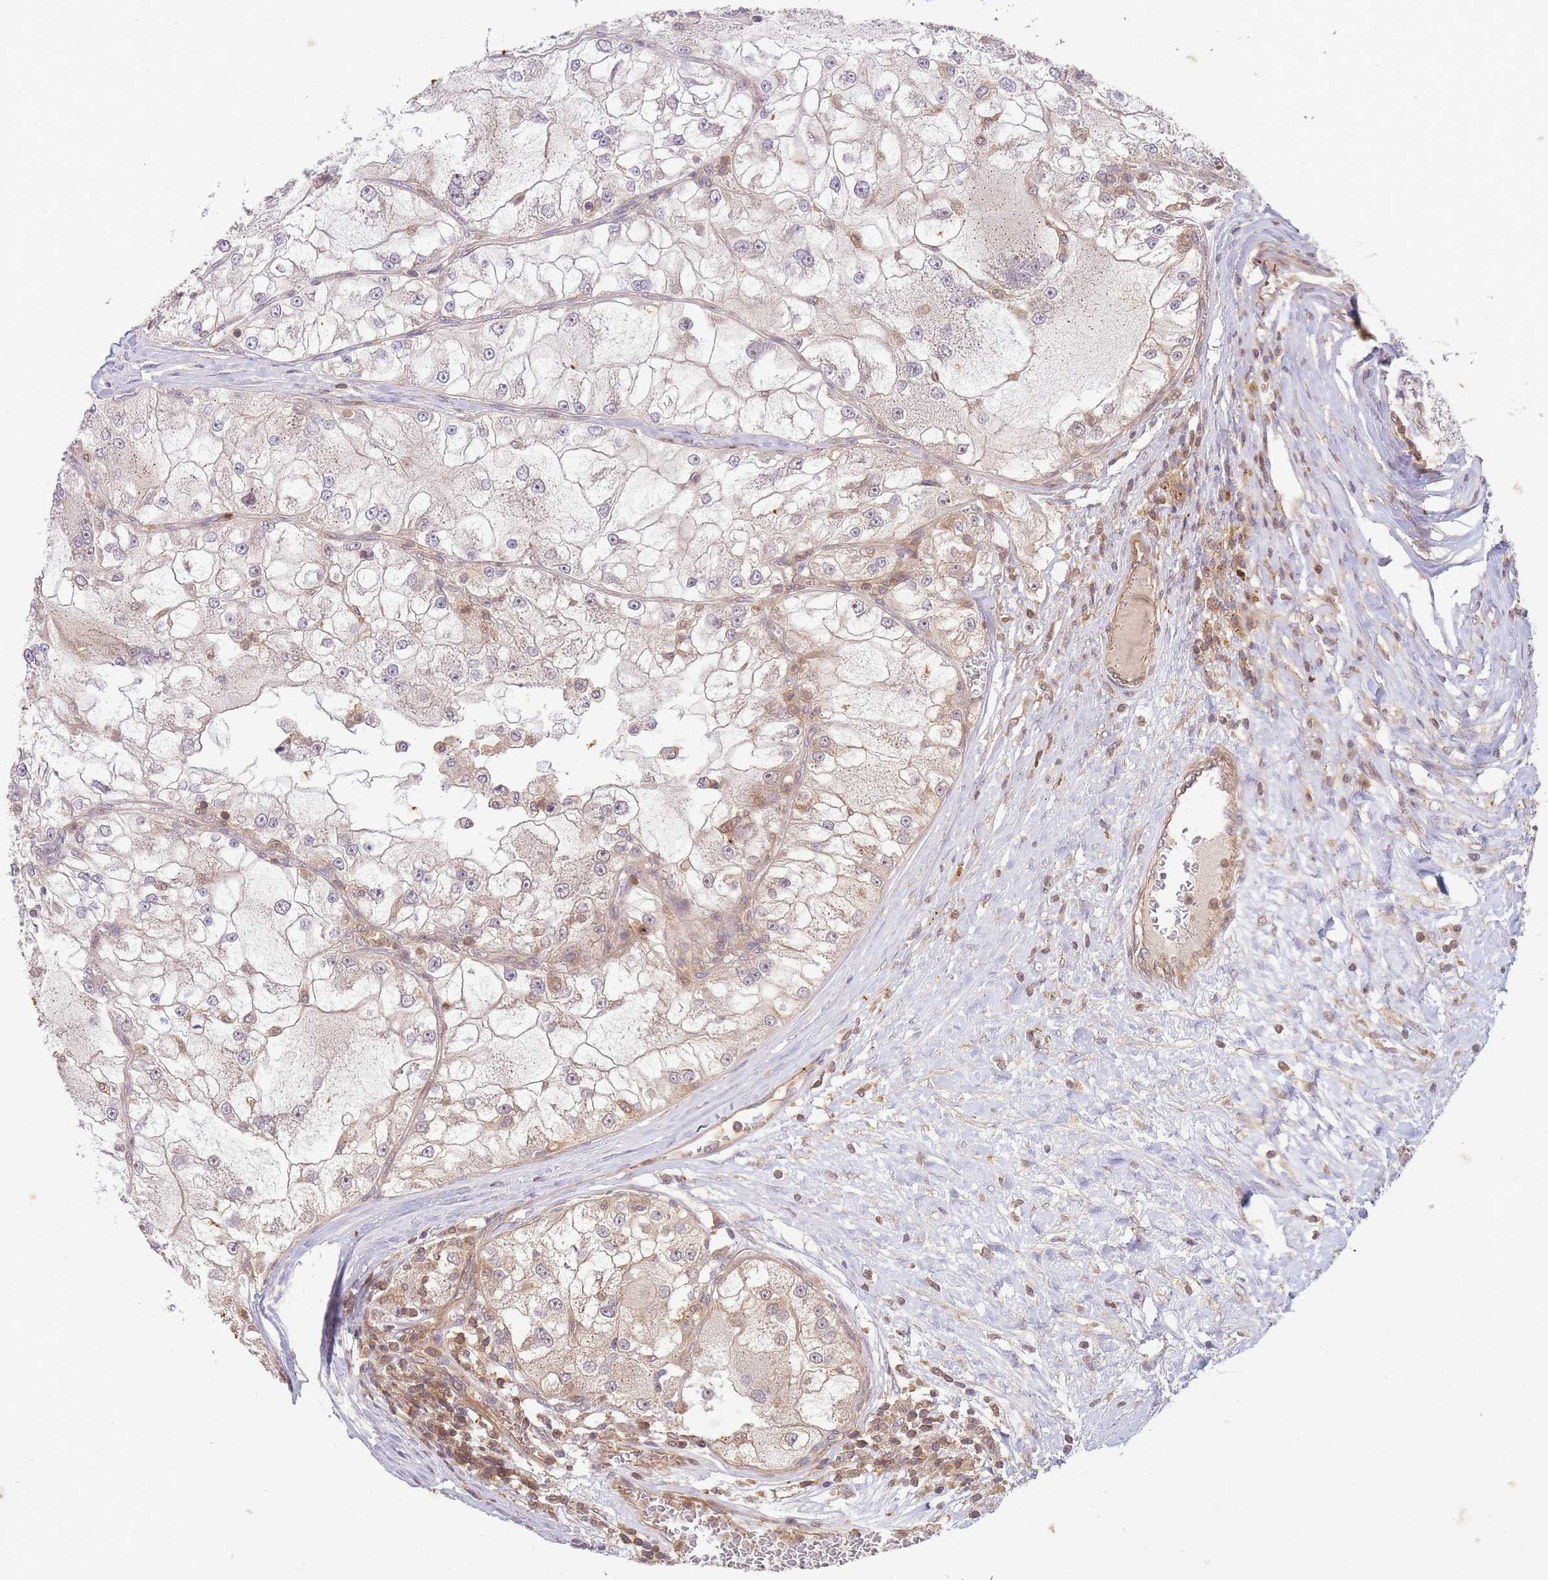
{"staining": {"intensity": "weak", "quantity": "25%-75%", "location": "cytoplasmic/membranous"}, "tissue": "renal cancer", "cell_type": "Tumor cells", "image_type": "cancer", "snomed": [{"axis": "morphology", "description": "Adenocarcinoma, NOS"}, {"axis": "topography", "description": "Kidney"}], "caption": "Renal adenocarcinoma was stained to show a protein in brown. There is low levels of weak cytoplasmic/membranous expression in approximately 25%-75% of tumor cells.", "gene": "ST8SIA4", "patient": {"sex": "female", "age": 72}}